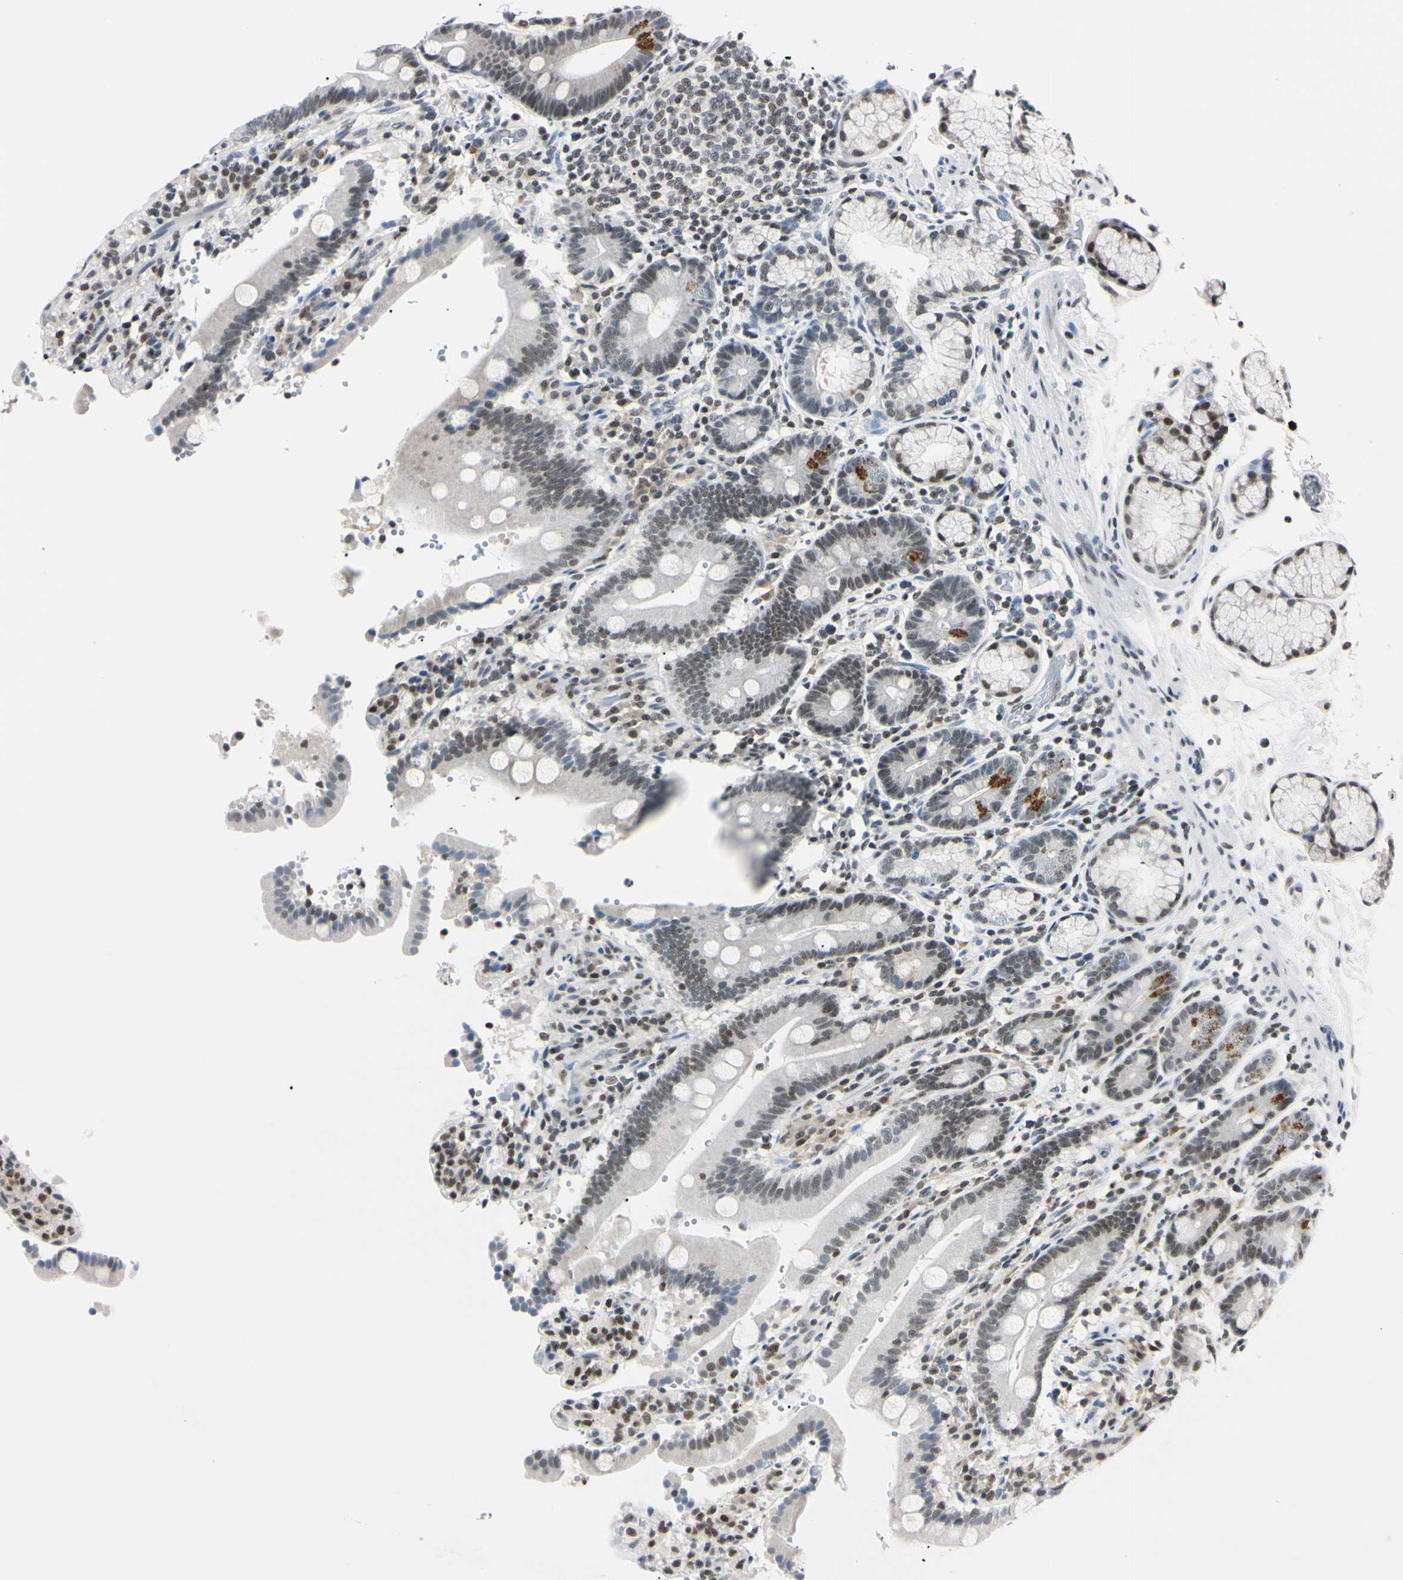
{"staining": {"intensity": "moderate", "quantity": "25%-75%", "location": "nuclear"}, "tissue": "duodenum", "cell_type": "Glandular cells", "image_type": "normal", "snomed": [{"axis": "morphology", "description": "Normal tissue, NOS"}, {"axis": "topography", "description": "Small intestine, NOS"}], "caption": "Immunohistochemistry of normal human duodenum displays medium levels of moderate nuclear positivity in about 25%-75% of glandular cells.", "gene": "C1orf174", "patient": {"sex": "female", "age": 71}}